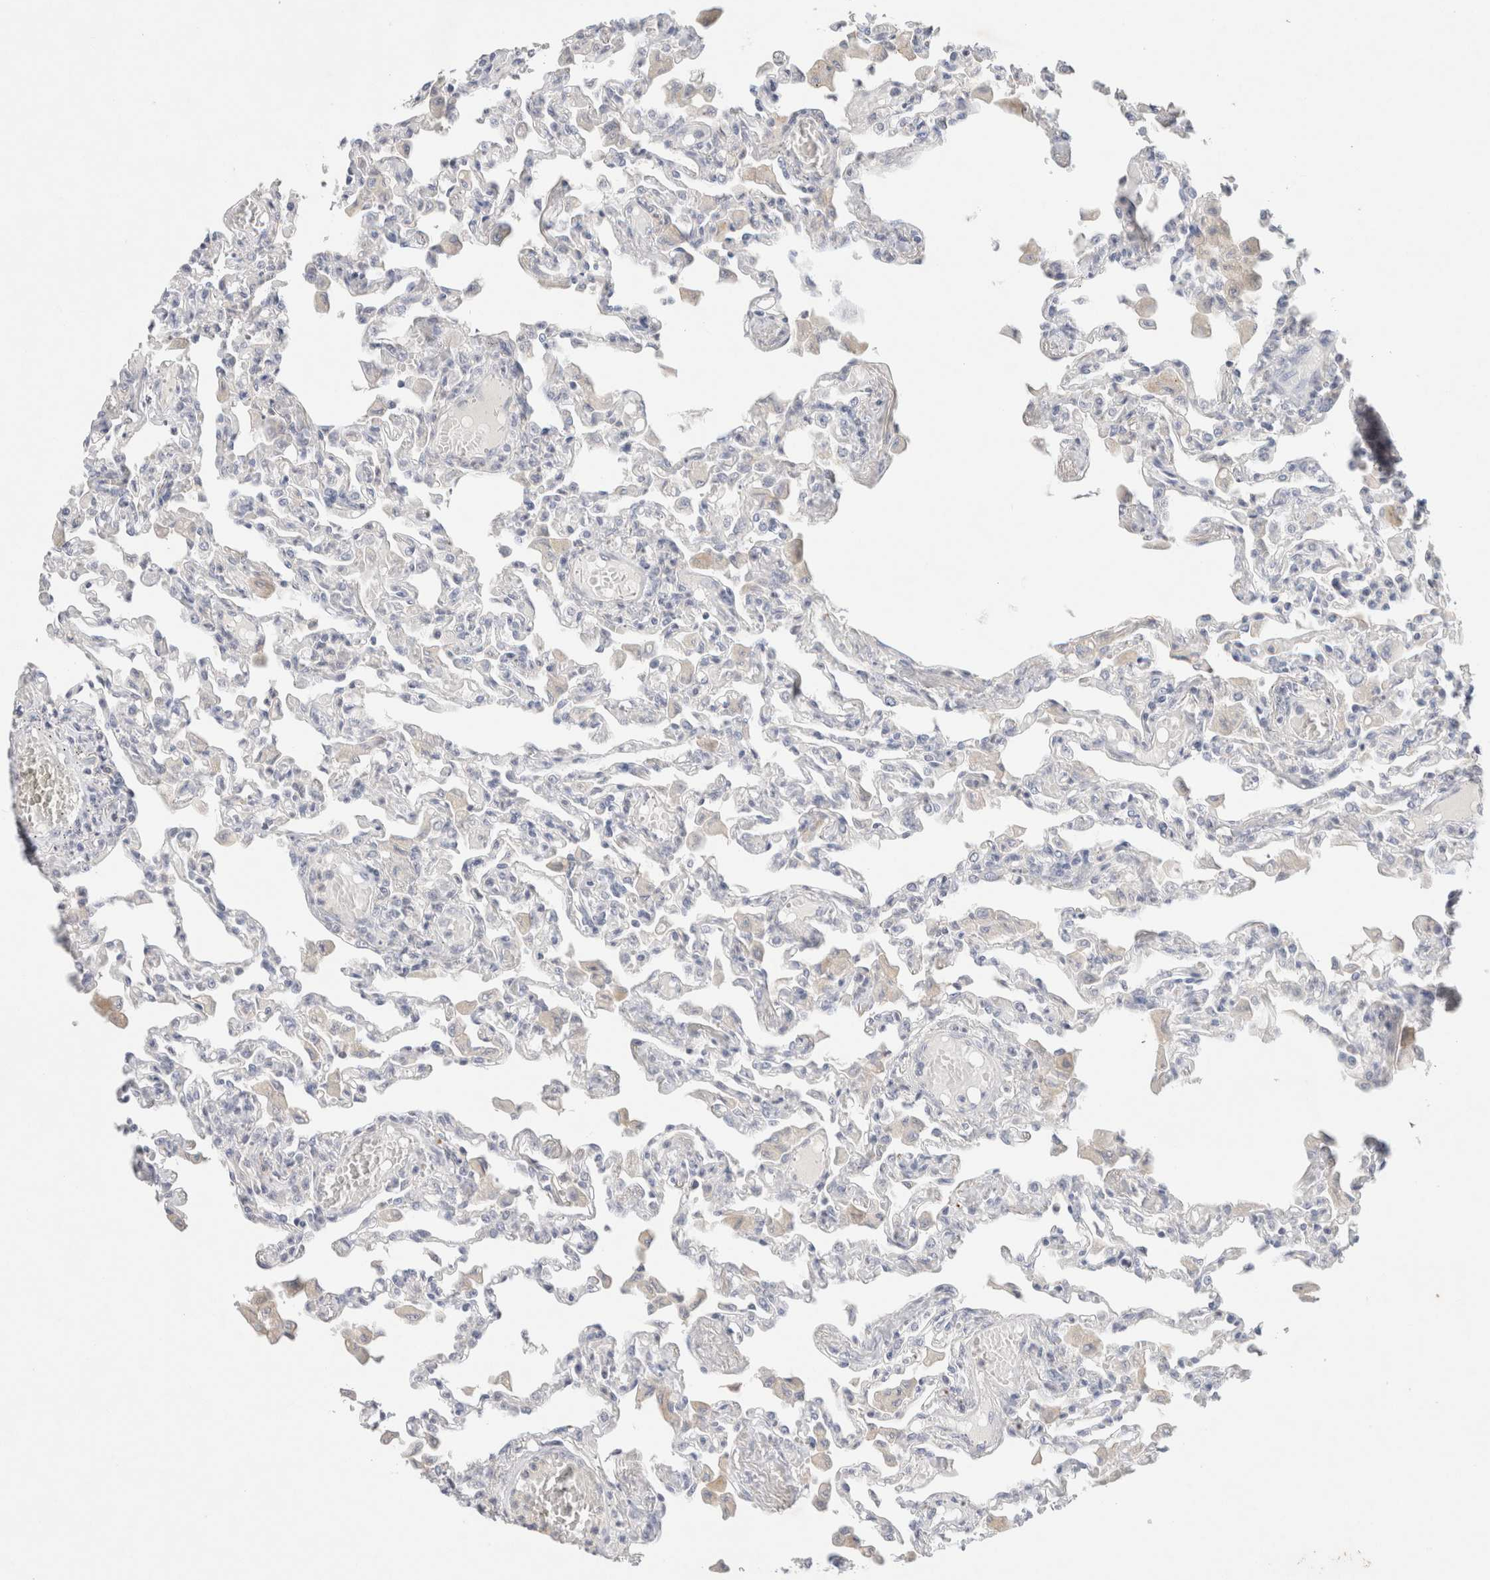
{"staining": {"intensity": "negative", "quantity": "none", "location": "none"}, "tissue": "lung", "cell_type": "Alveolar cells", "image_type": "normal", "snomed": [{"axis": "morphology", "description": "Normal tissue, NOS"}, {"axis": "topography", "description": "Bronchus"}, {"axis": "topography", "description": "Lung"}], "caption": "A photomicrograph of human lung is negative for staining in alveolar cells. (DAB (3,3'-diaminobenzidine) immunohistochemistry (IHC), high magnification).", "gene": "MPP2", "patient": {"sex": "female", "age": 49}}